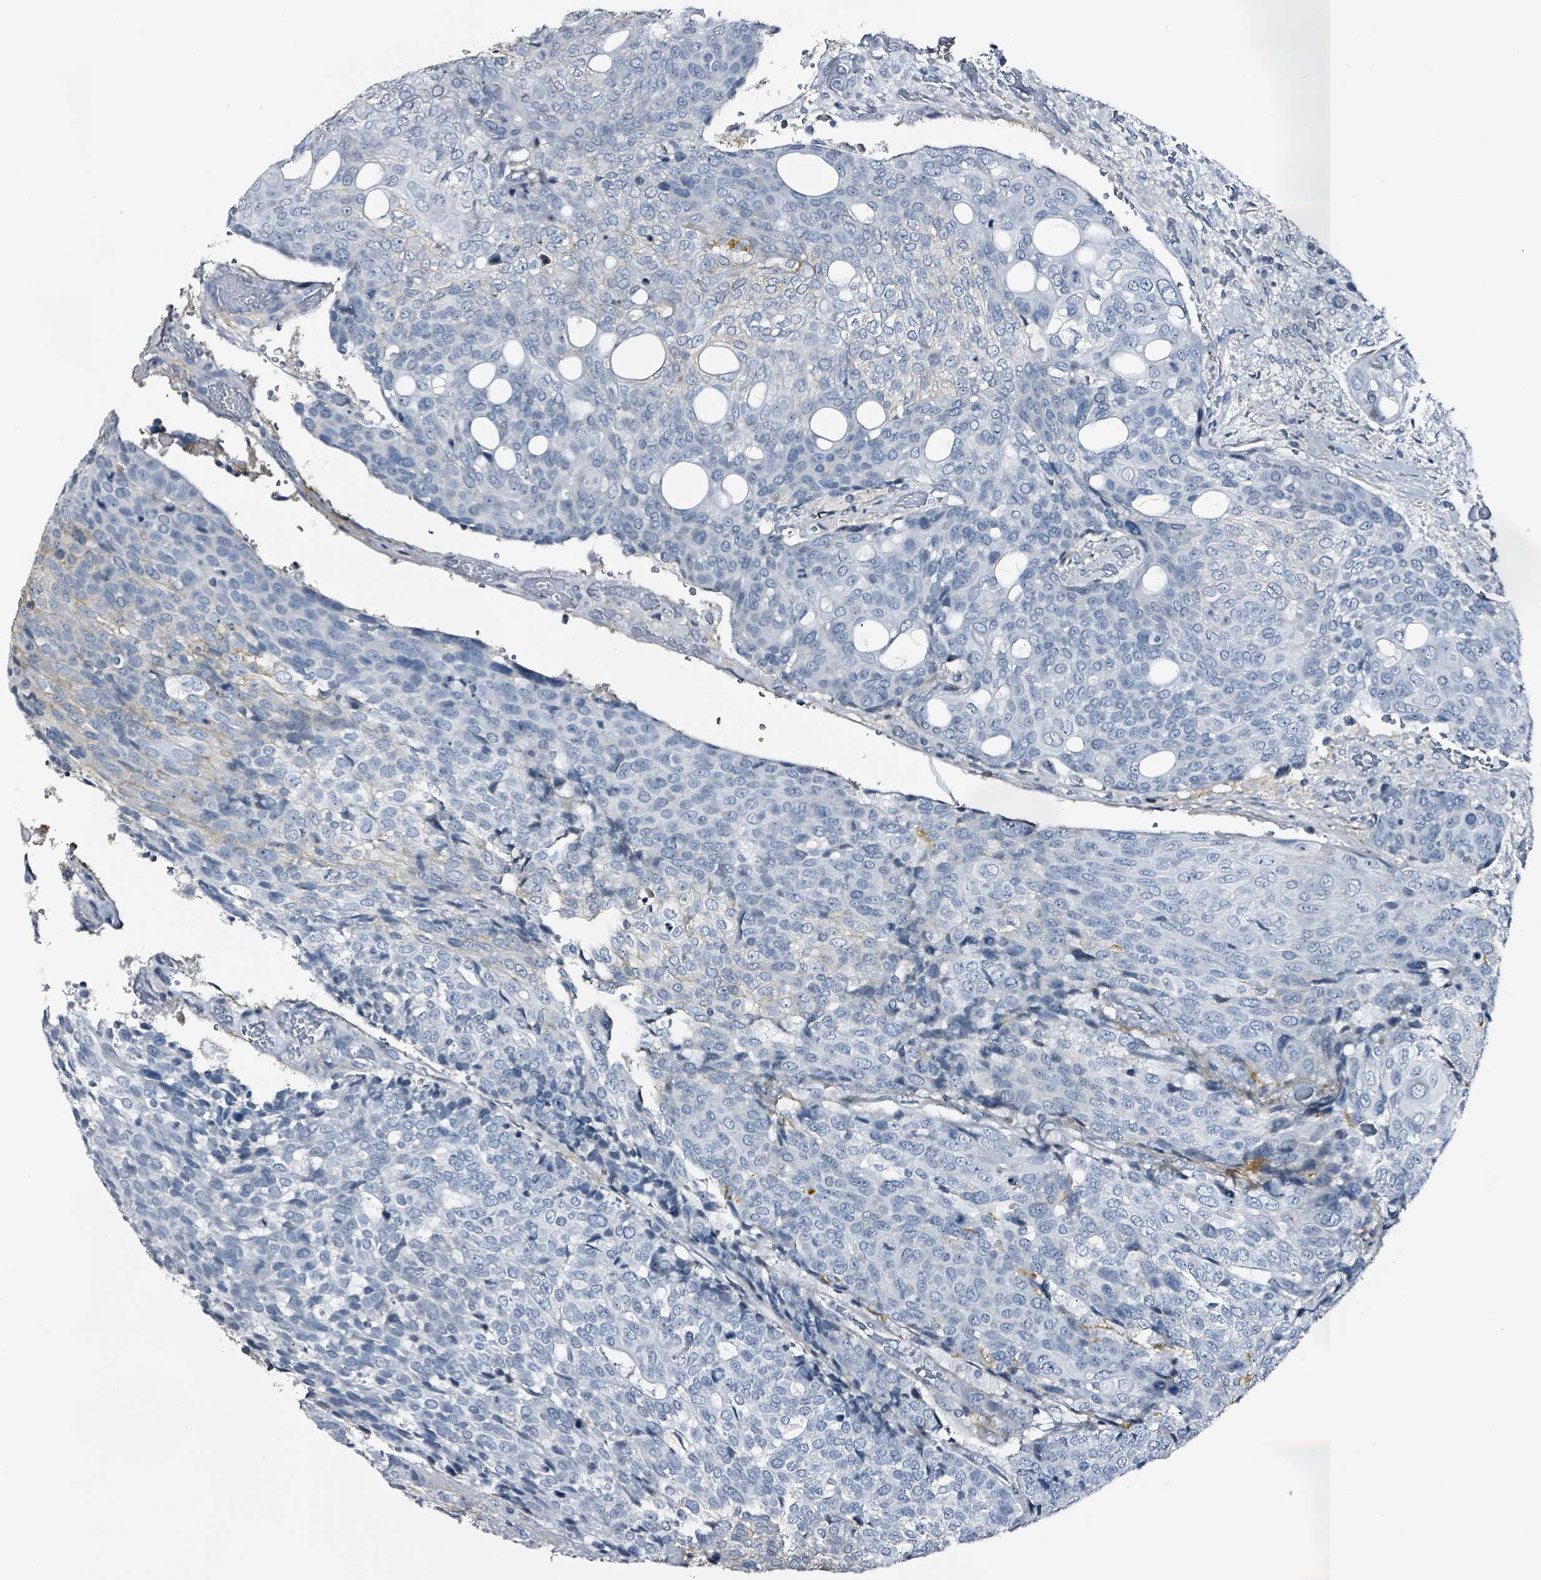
{"staining": {"intensity": "negative", "quantity": "none", "location": "none"}, "tissue": "urothelial cancer", "cell_type": "Tumor cells", "image_type": "cancer", "snomed": [{"axis": "morphology", "description": "Urothelial carcinoma, High grade"}, {"axis": "topography", "description": "Urinary bladder"}], "caption": "High power microscopy image of an immunohistochemistry image of urothelial cancer, revealing no significant positivity in tumor cells.", "gene": "CA9", "patient": {"sex": "female", "age": 70}}